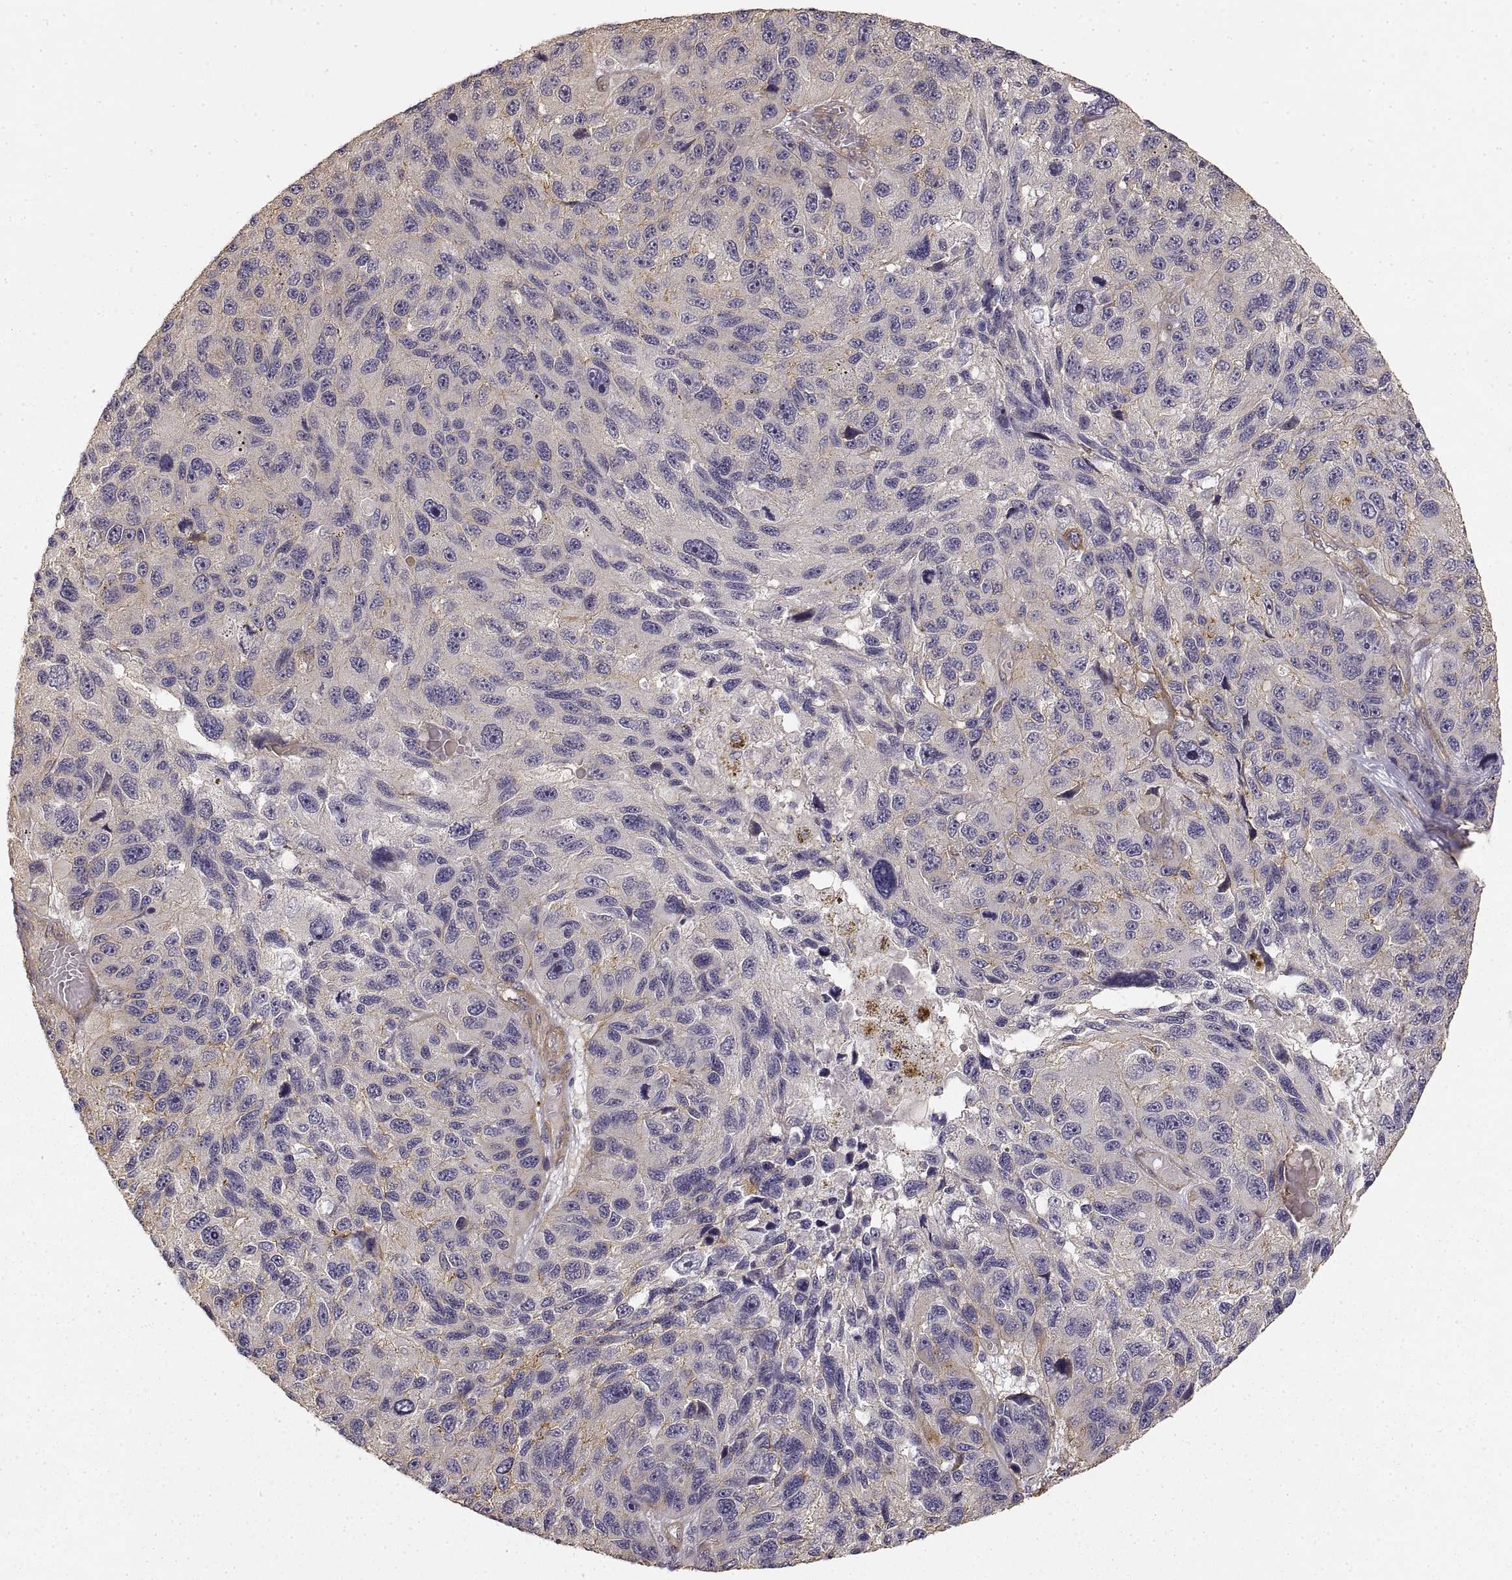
{"staining": {"intensity": "negative", "quantity": "none", "location": "none"}, "tissue": "melanoma", "cell_type": "Tumor cells", "image_type": "cancer", "snomed": [{"axis": "morphology", "description": "Malignant melanoma, NOS"}, {"axis": "topography", "description": "Skin"}], "caption": "Micrograph shows no significant protein positivity in tumor cells of malignant melanoma.", "gene": "LAMA4", "patient": {"sex": "male", "age": 53}}